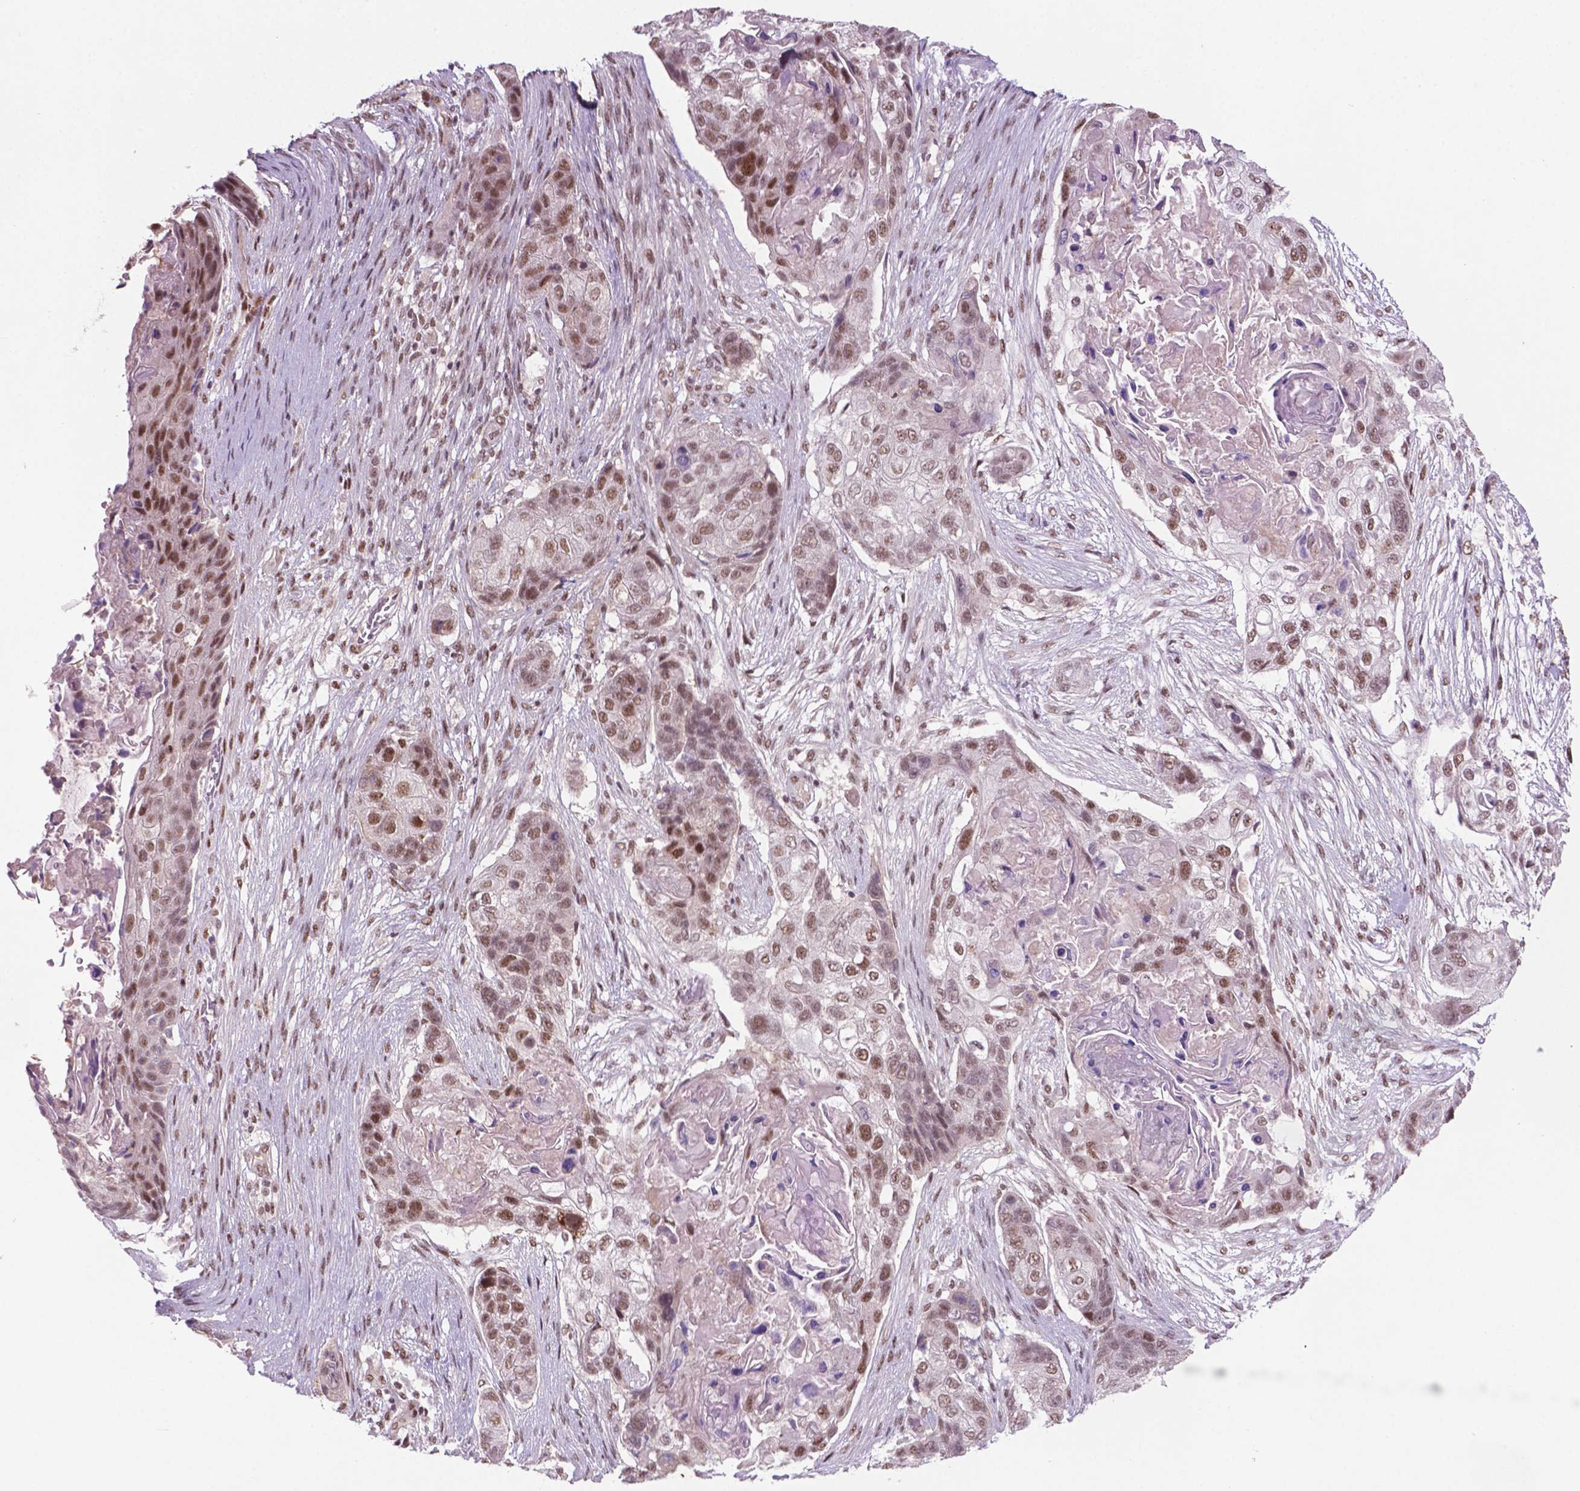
{"staining": {"intensity": "moderate", "quantity": ">75%", "location": "nuclear"}, "tissue": "lung cancer", "cell_type": "Tumor cells", "image_type": "cancer", "snomed": [{"axis": "morphology", "description": "Squamous cell carcinoma, NOS"}, {"axis": "topography", "description": "Lung"}], "caption": "Tumor cells reveal moderate nuclear positivity in approximately >75% of cells in lung cancer. (Stains: DAB in brown, nuclei in blue, Microscopy: brightfield microscopy at high magnification).", "gene": "PHAX", "patient": {"sex": "male", "age": 69}}